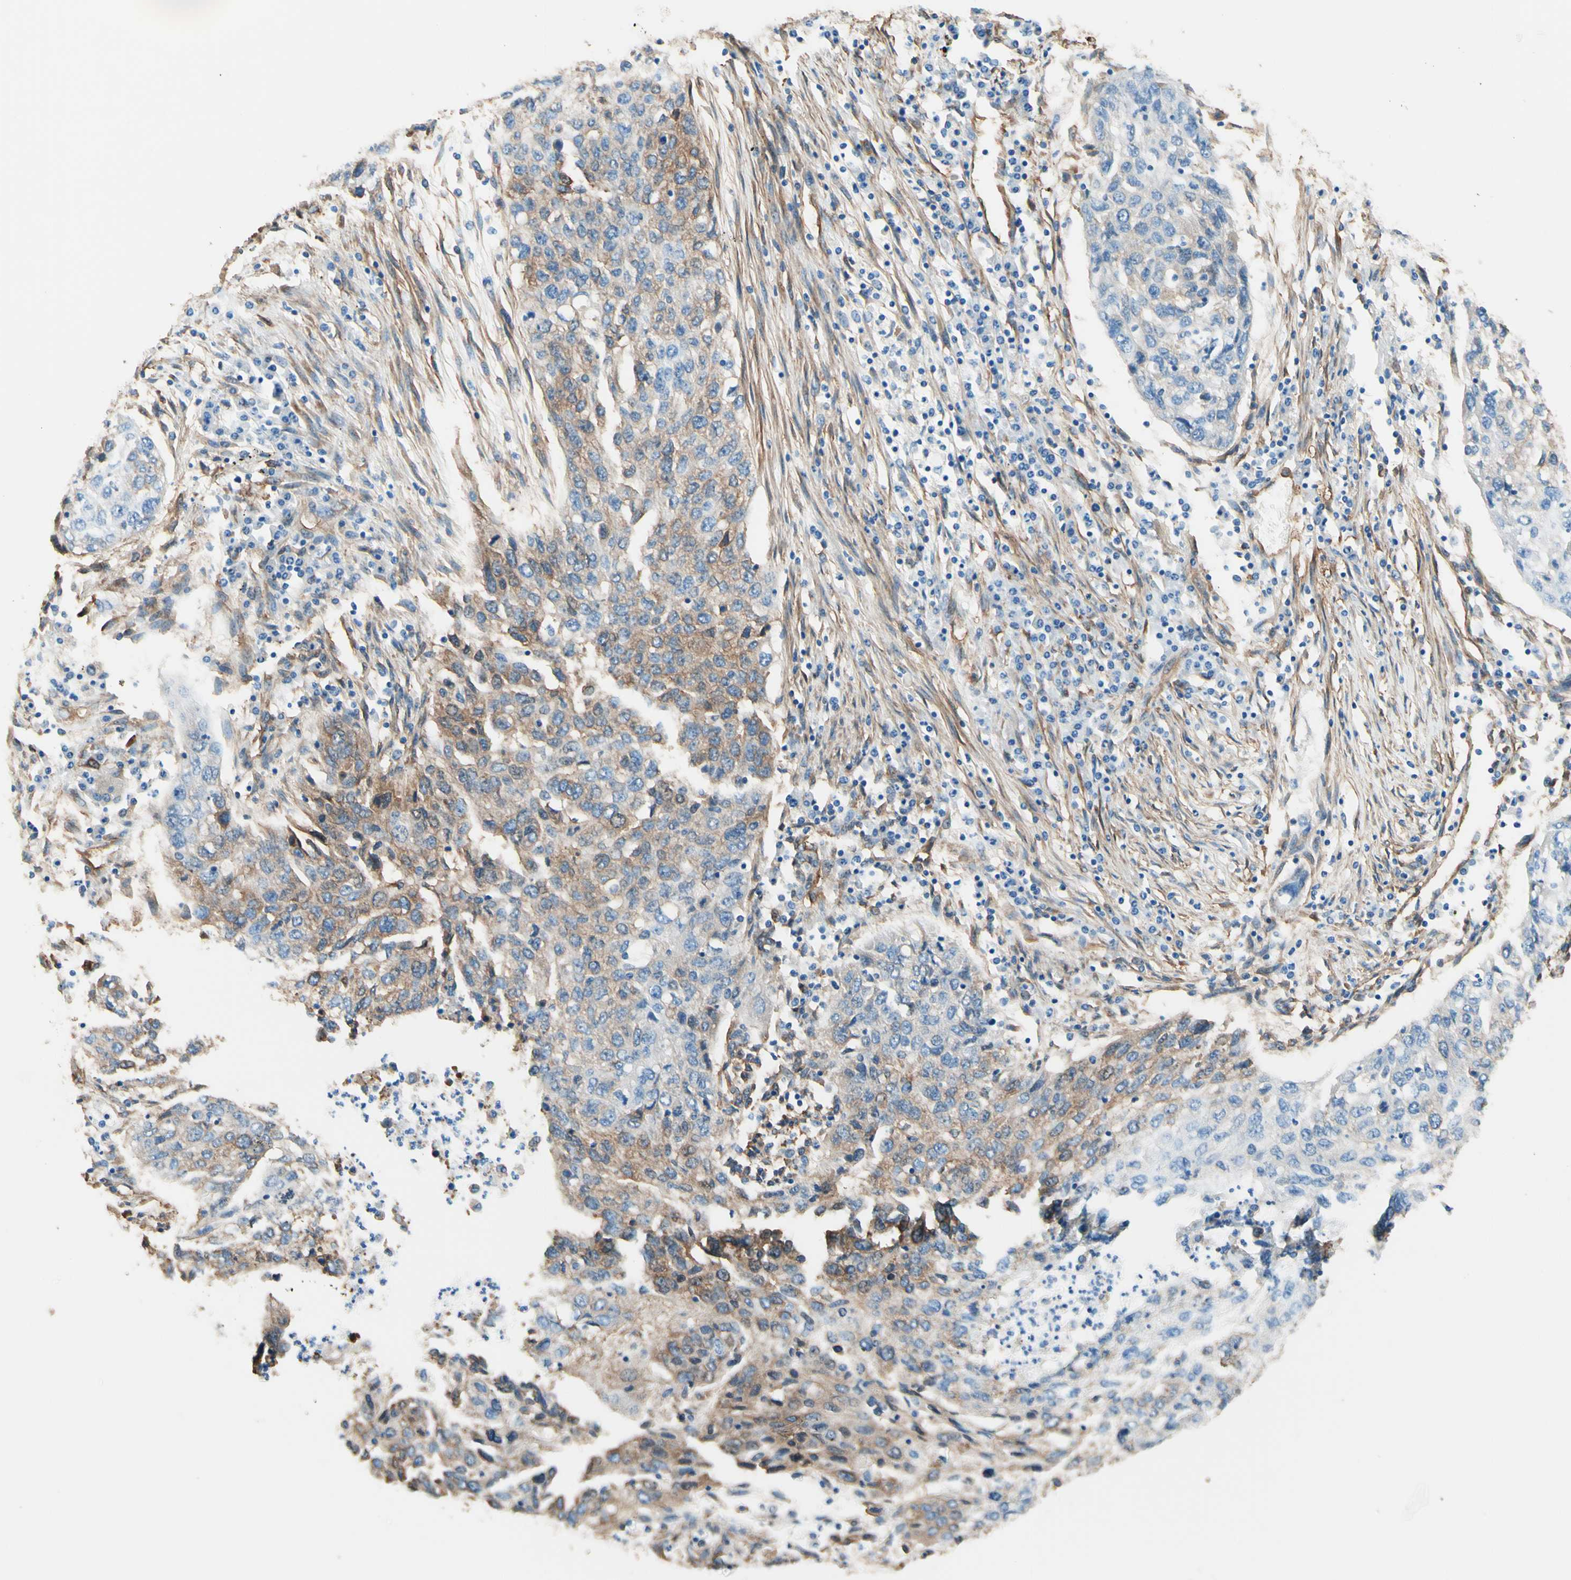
{"staining": {"intensity": "weak", "quantity": "25%-75%", "location": "cytoplasmic/membranous"}, "tissue": "lung cancer", "cell_type": "Tumor cells", "image_type": "cancer", "snomed": [{"axis": "morphology", "description": "Squamous cell carcinoma, NOS"}, {"axis": "topography", "description": "Lung"}], "caption": "Protein staining of lung squamous cell carcinoma tissue shows weak cytoplasmic/membranous staining in approximately 25%-75% of tumor cells.", "gene": "DPYSL3", "patient": {"sex": "female", "age": 63}}